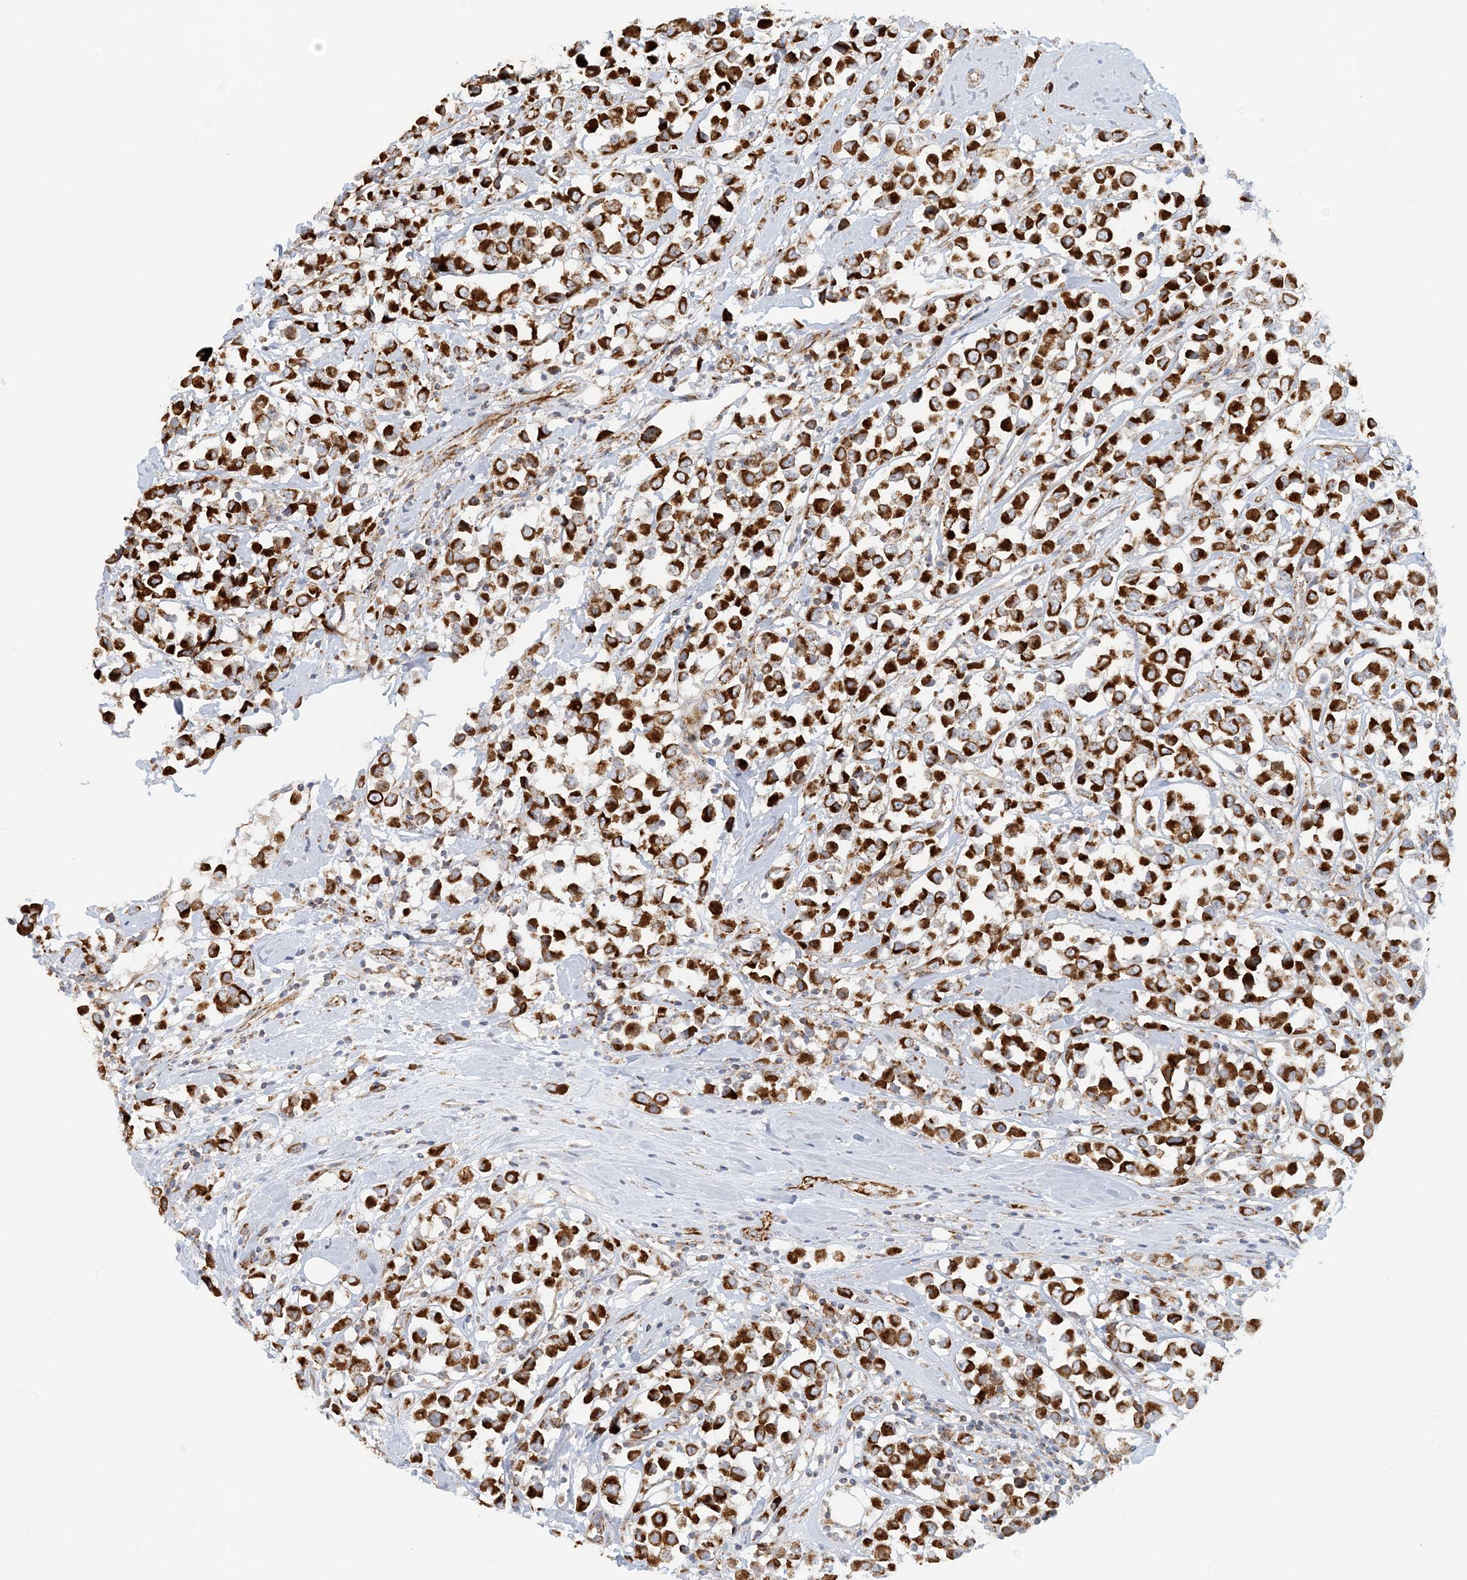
{"staining": {"intensity": "strong", "quantity": ">75%", "location": "cytoplasmic/membranous"}, "tissue": "breast cancer", "cell_type": "Tumor cells", "image_type": "cancer", "snomed": [{"axis": "morphology", "description": "Duct carcinoma"}, {"axis": "topography", "description": "Breast"}], "caption": "Breast cancer (invasive ductal carcinoma) stained for a protein (brown) exhibits strong cytoplasmic/membranous positive positivity in approximately >75% of tumor cells.", "gene": "COA3", "patient": {"sex": "female", "age": 61}}